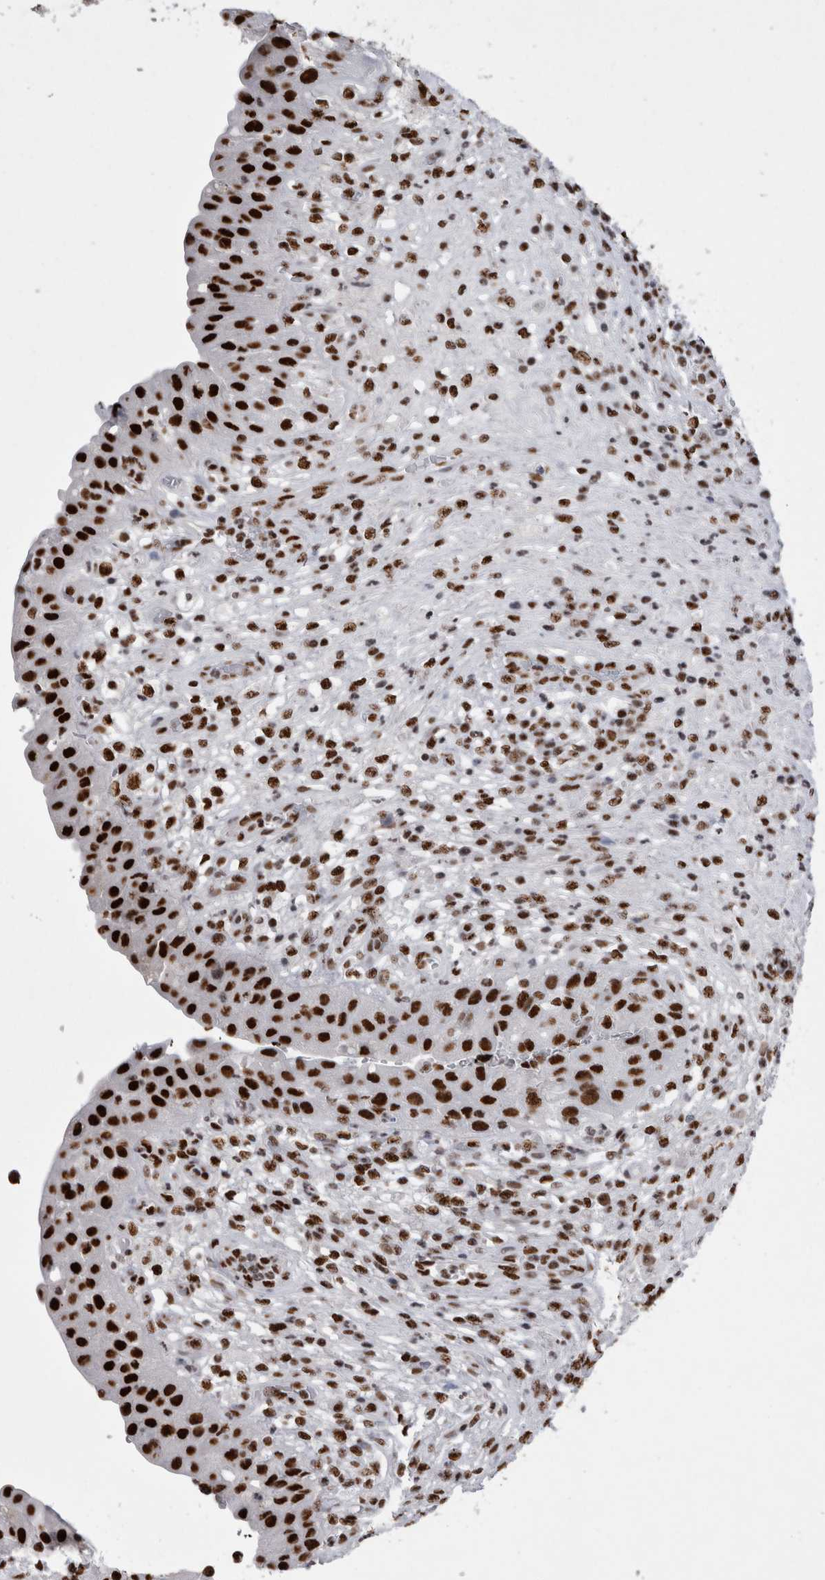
{"staining": {"intensity": "strong", "quantity": ">75%", "location": "nuclear"}, "tissue": "urinary bladder", "cell_type": "Urothelial cells", "image_type": "normal", "snomed": [{"axis": "morphology", "description": "Normal tissue, NOS"}, {"axis": "topography", "description": "Urinary bladder"}], "caption": "The image demonstrates staining of benign urinary bladder, revealing strong nuclear protein positivity (brown color) within urothelial cells. The staining was performed using DAB (3,3'-diaminobenzidine) to visualize the protein expression in brown, while the nuclei were stained in blue with hematoxylin (Magnification: 20x).", "gene": "ALPK3", "patient": {"sex": "female", "age": 62}}